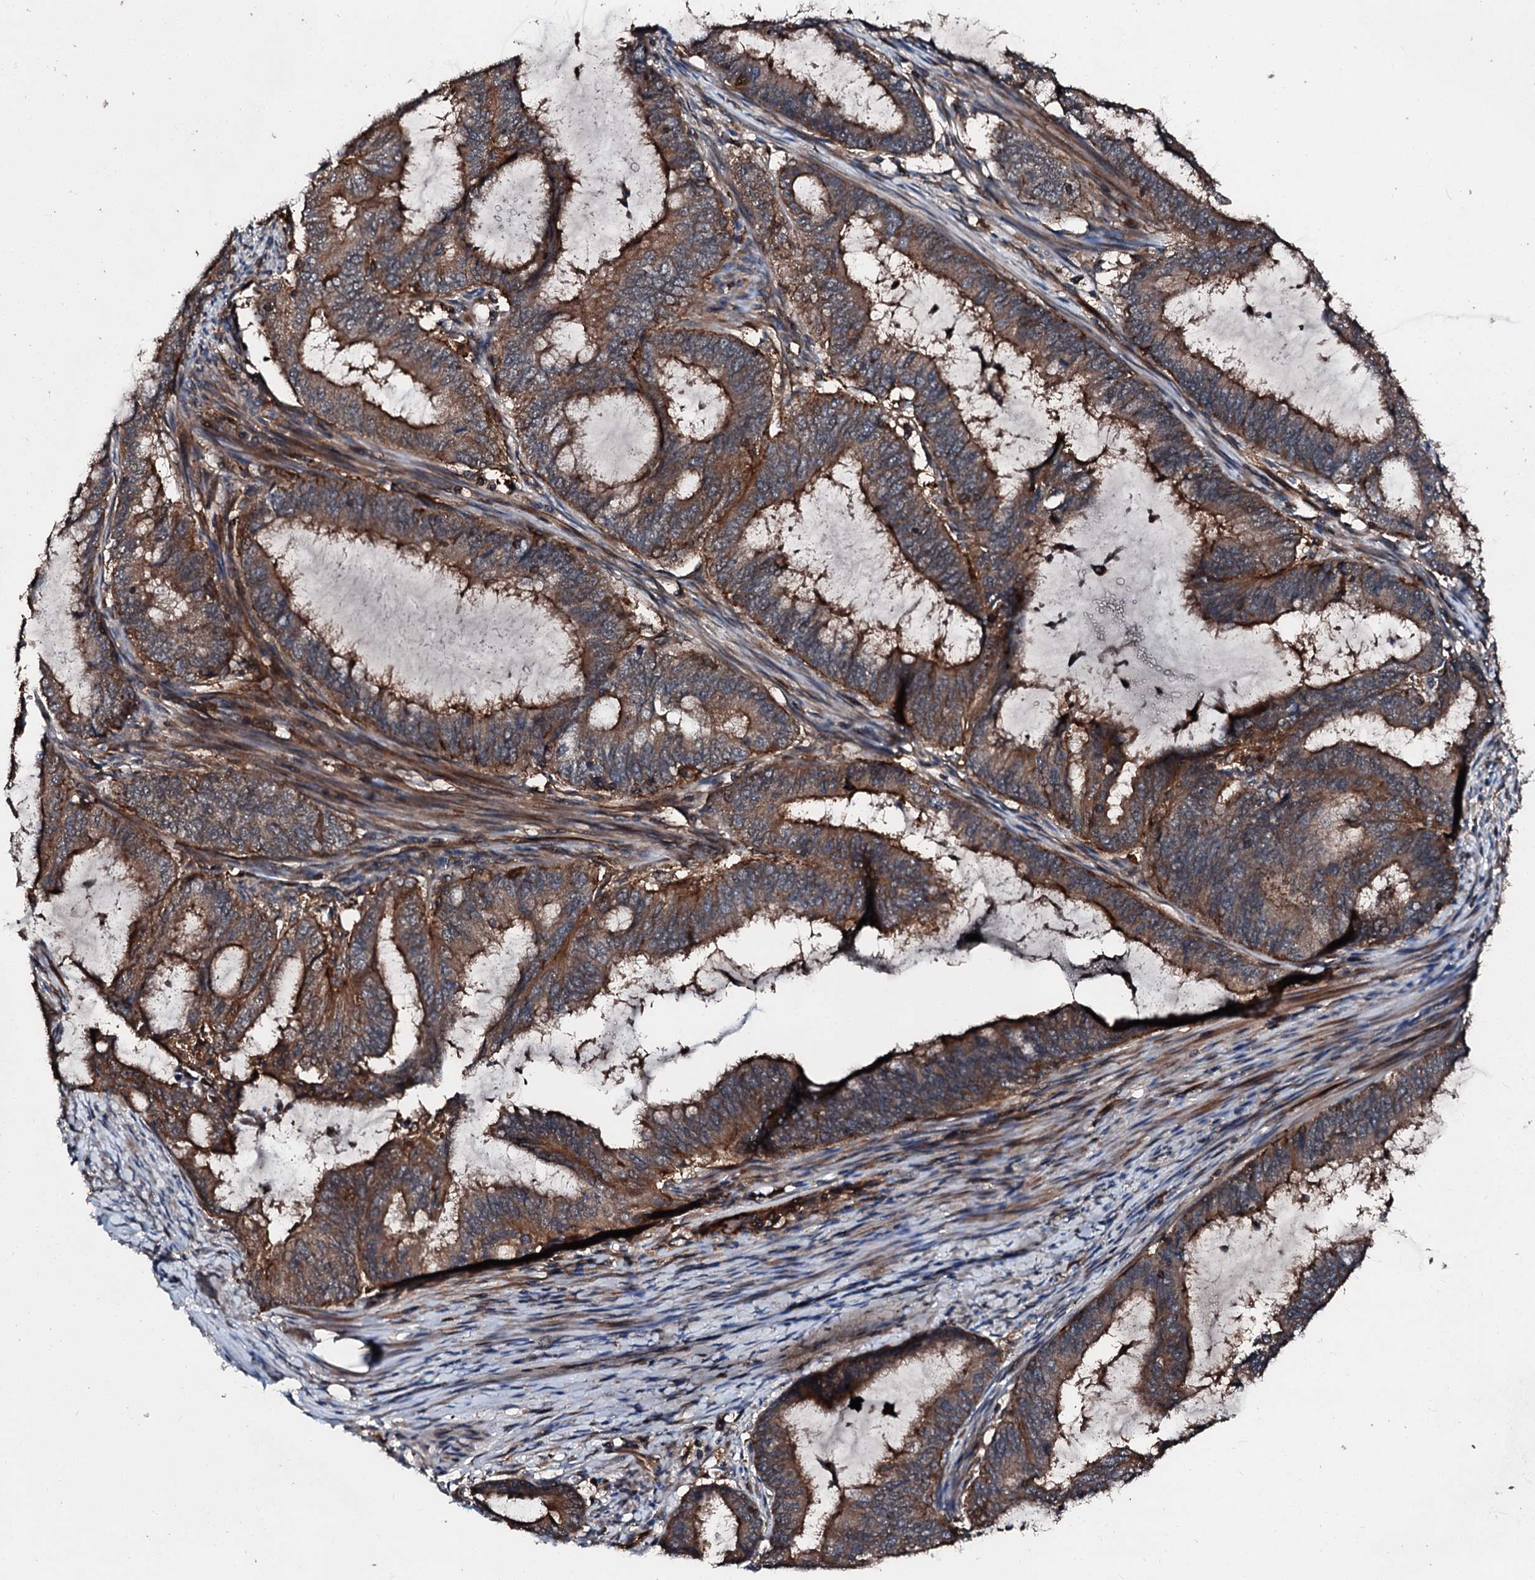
{"staining": {"intensity": "strong", "quantity": ">75%", "location": "cytoplasmic/membranous"}, "tissue": "endometrial cancer", "cell_type": "Tumor cells", "image_type": "cancer", "snomed": [{"axis": "morphology", "description": "Adenocarcinoma, NOS"}, {"axis": "topography", "description": "Endometrium"}], "caption": "This is an image of IHC staining of adenocarcinoma (endometrial), which shows strong staining in the cytoplasmic/membranous of tumor cells.", "gene": "FGD4", "patient": {"sex": "female", "age": 51}}